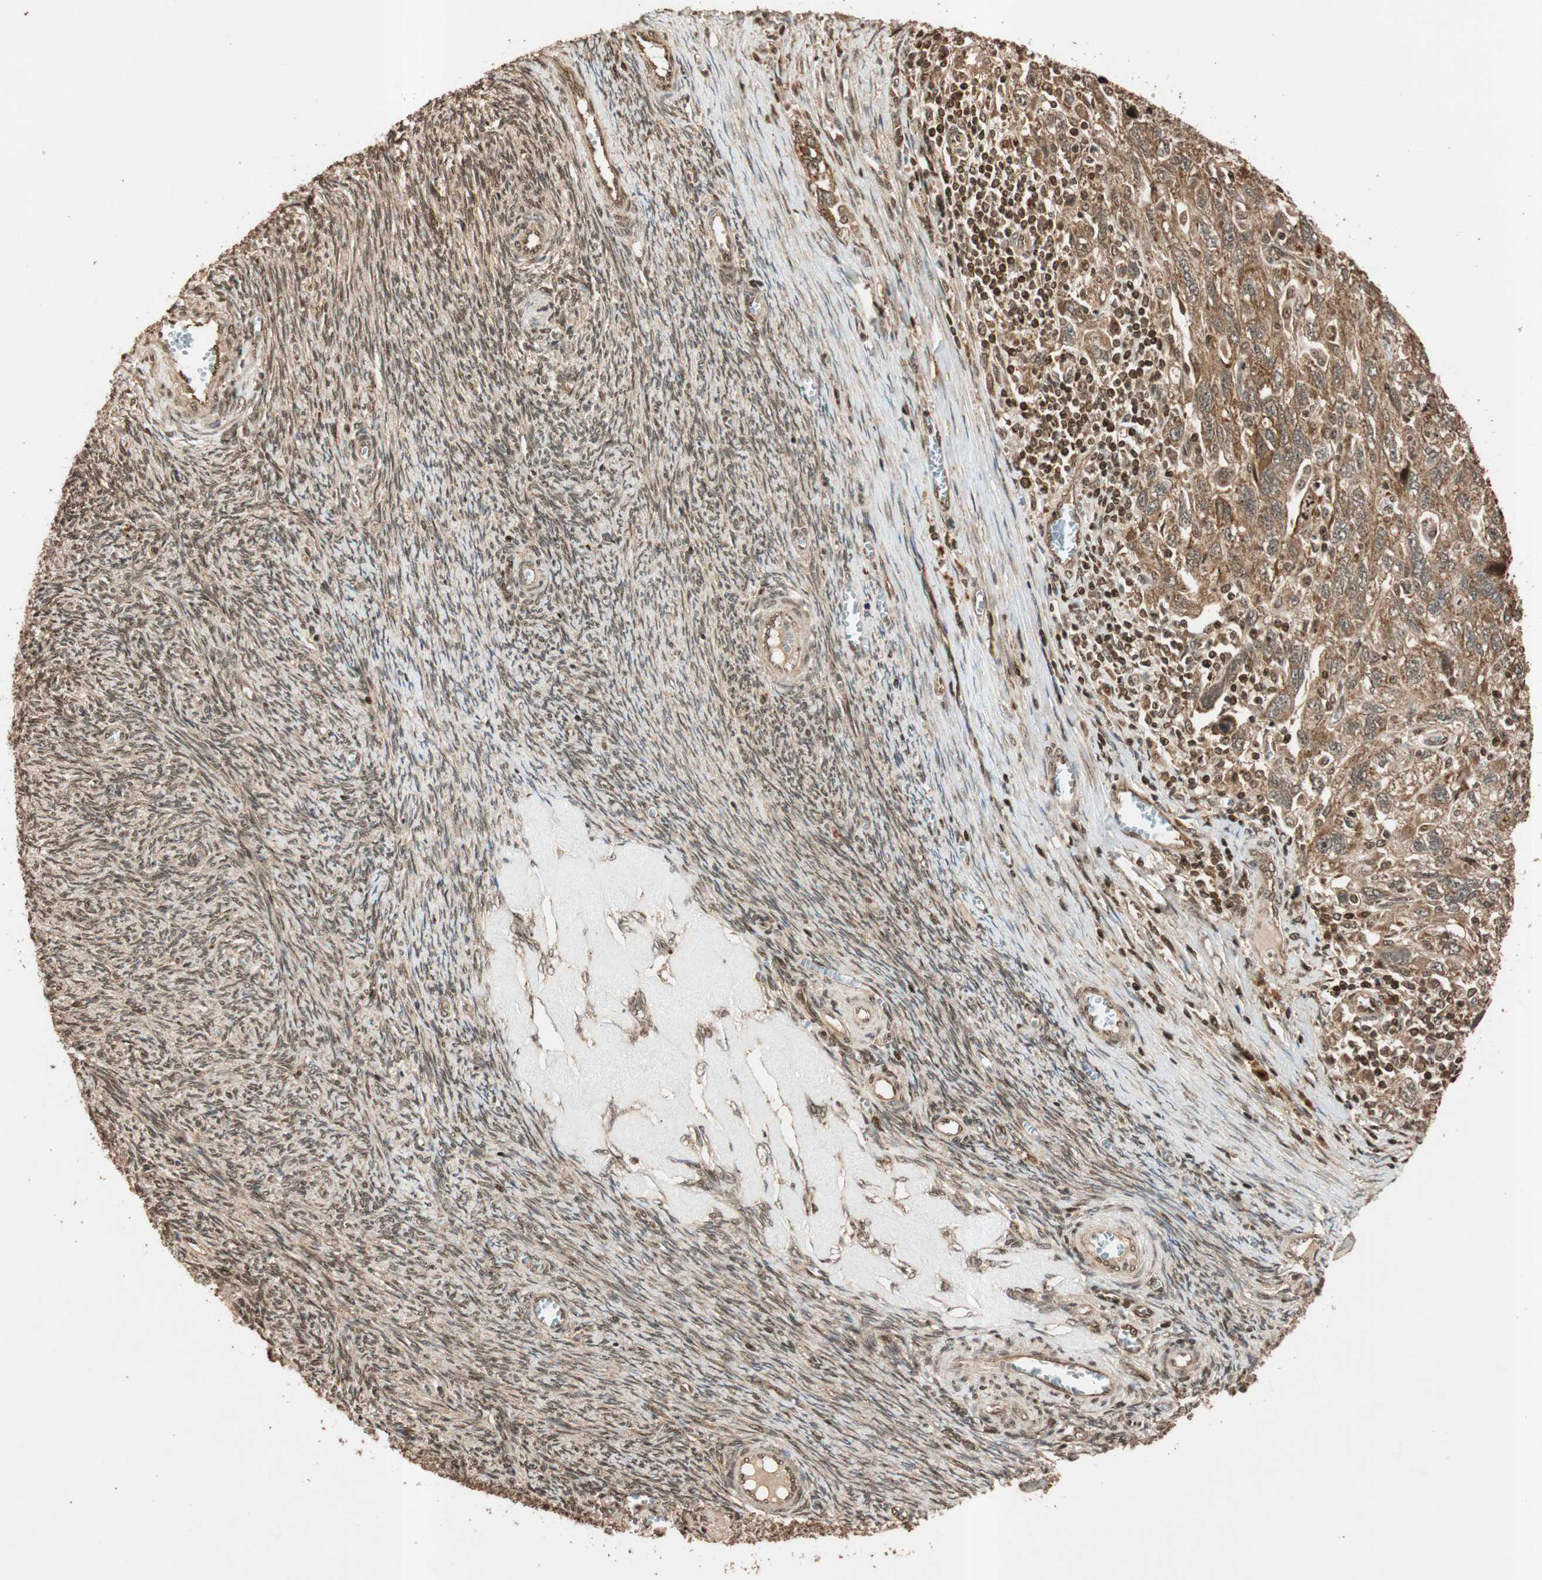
{"staining": {"intensity": "moderate", "quantity": ">75%", "location": "cytoplasmic/membranous"}, "tissue": "ovarian cancer", "cell_type": "Tumor cells", "image_type": "cancer", "snomed": [{"axis": "morphology", "description": "Carcinoma, NOS"}, {"axis": "morphology", "description": "Cystadenocarcinoma, serous, NOS"}, {"axis": "topography", "description": "Ovary"}], "caption": "Protein staining of ovarian cancer tissue reveals moderate cytoplasmic/membranous expression in about >75% of tumor cells.", "gene": "ALKBH5", "patient": {"sex": "female", "age": 69}}